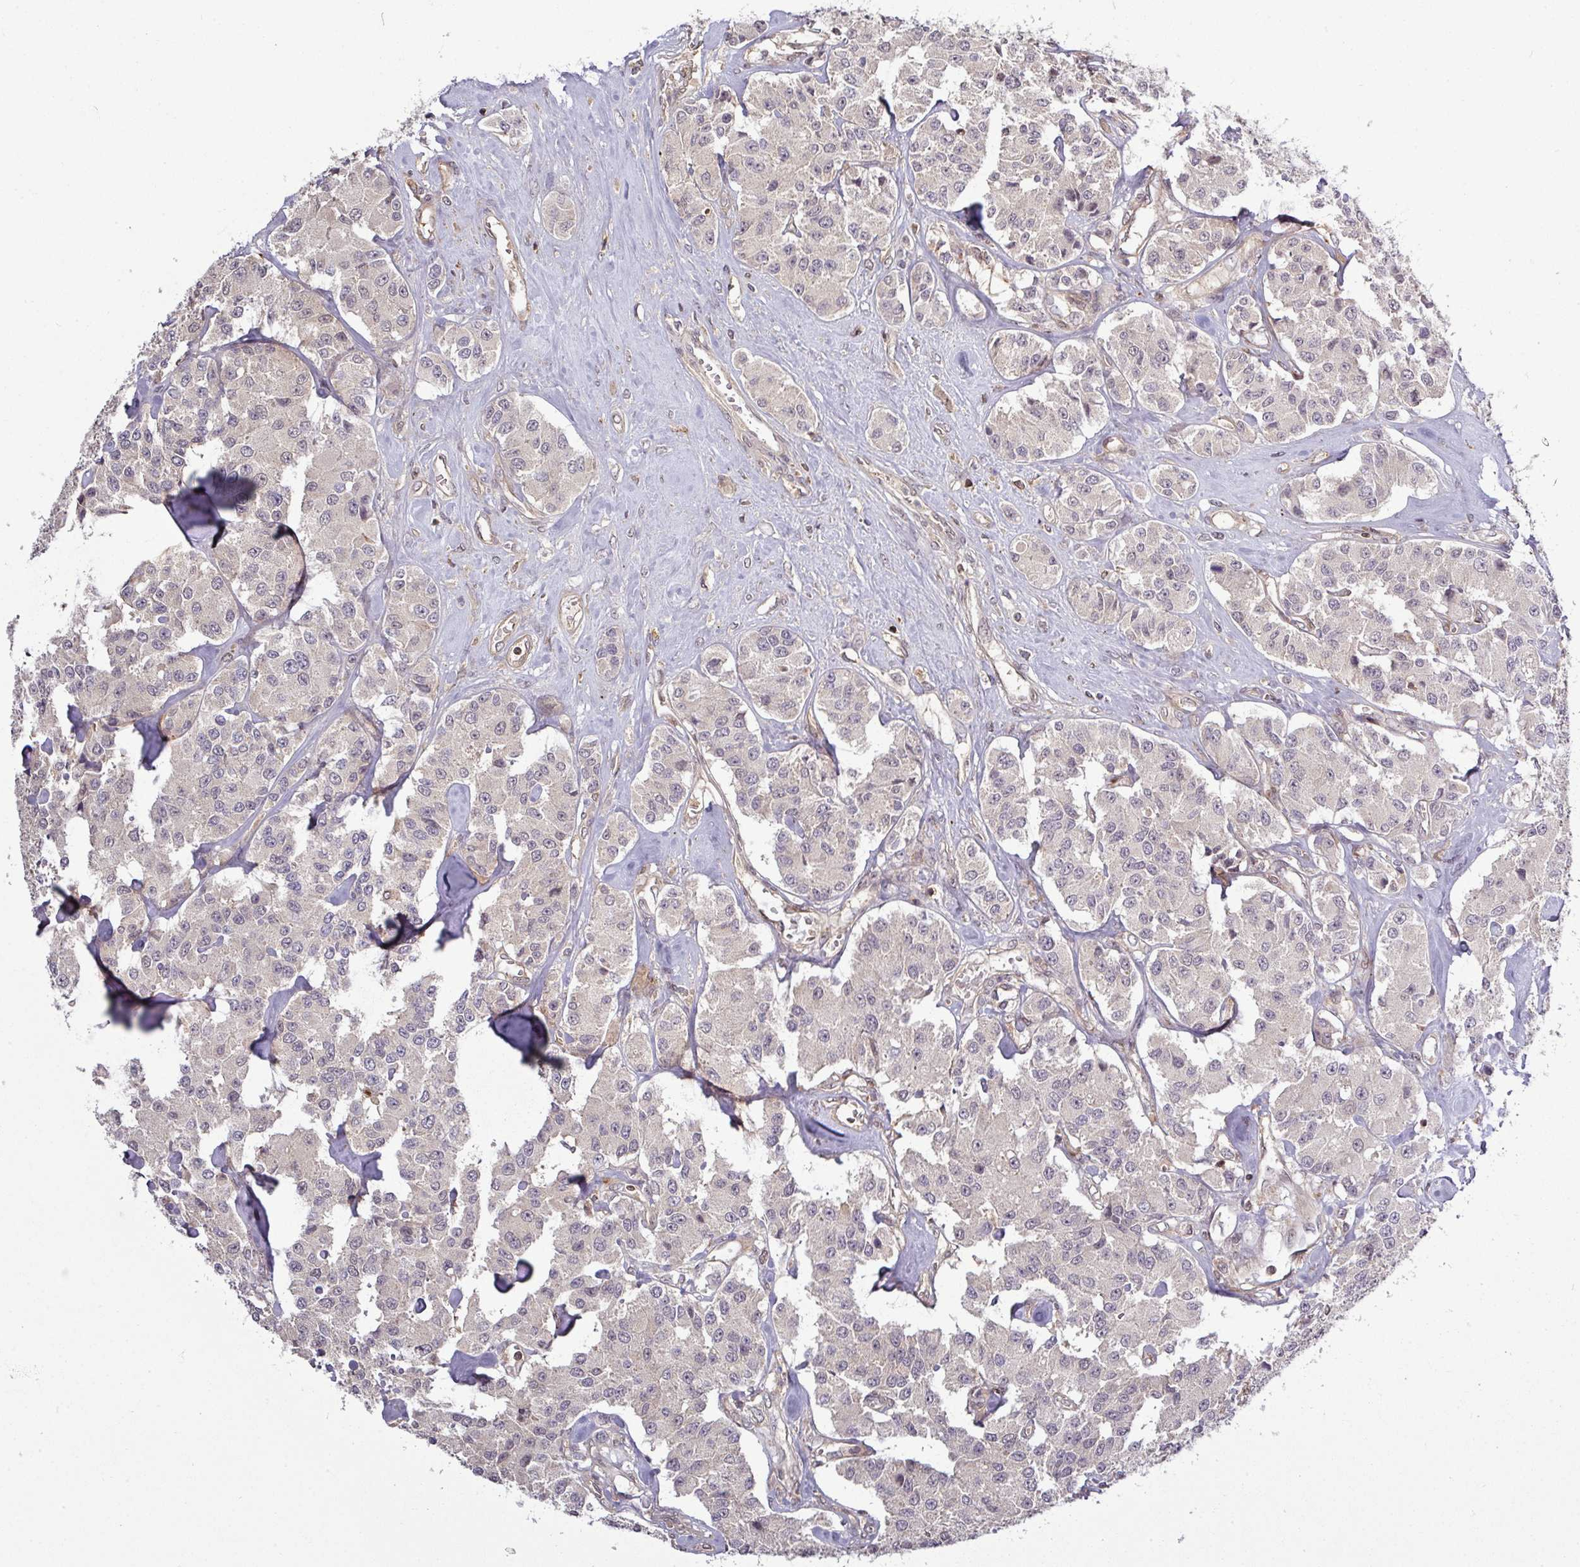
{"staining": {"intensity": "negative", "quantity": "none", "location": "none"}, "tissue": "carcinoid", "cell_type": "Tumor cells", "image_type": "cancer", "snomed": [{"axis": "morphology", "description": "Carcinoid, malignant, NOS"}, {"axis": "topography", "description": "Pancreas"}], "caption": "Immunohistochemistry of human malignant carcinoid reveals no staining in tumor cells. (Immunohistochemistry, brightfield microscopy, high magnification).", "gene": "TUSC3", "patient": {"sex": "male", "age": 41}}